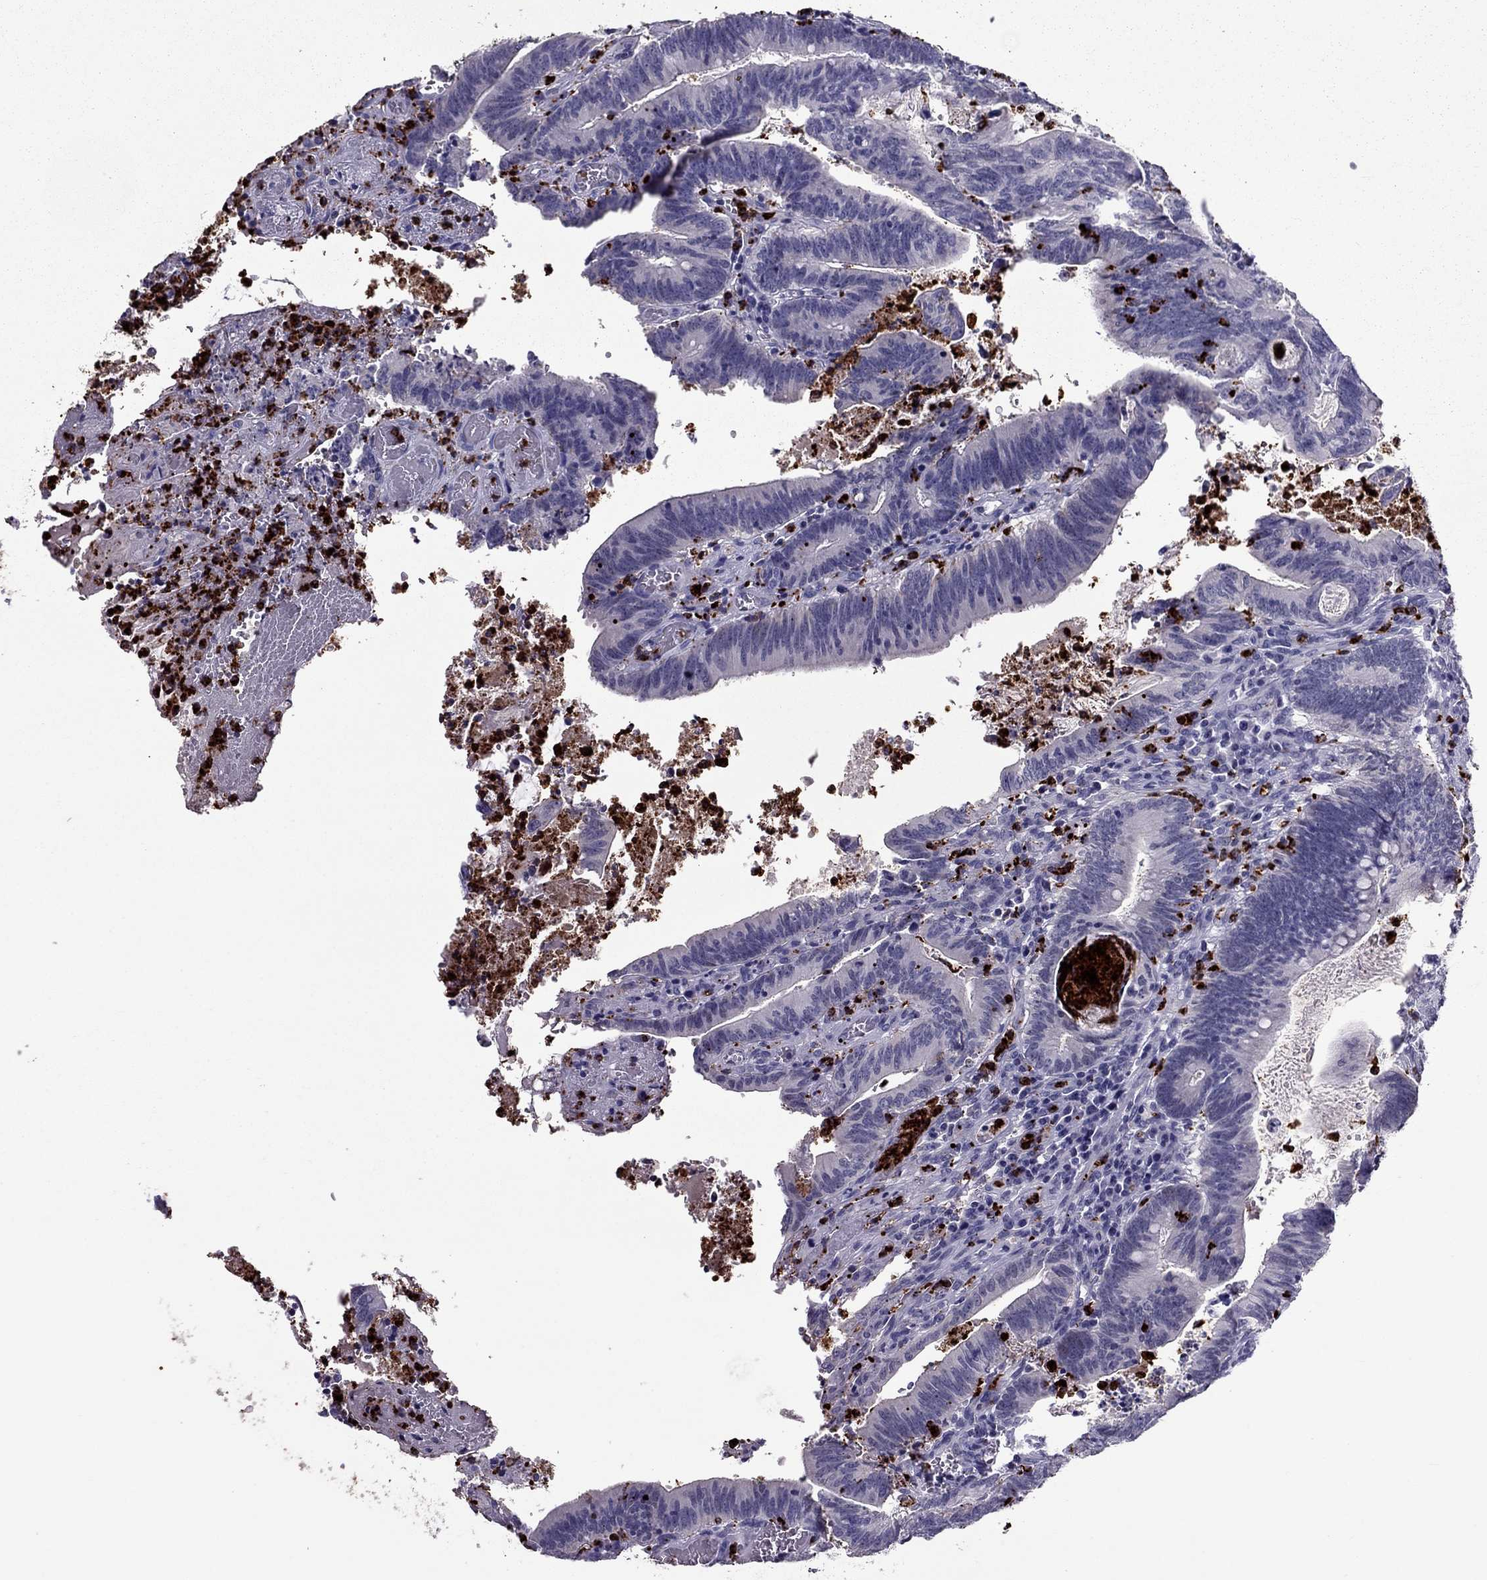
{"staining": {"intensity": "negative", "quantity": "none", "location": "none"}, "tissue": "colorectal cancer", "cell_type": "Tumor cells", "image_type": "cancer", "snomed": [{"axis": "morphology", "description": "Adenocarcinoma, NOS"}, {"axis": "topography", "description": "Colon"}], "caption": "This is an IHC image of human colorectal adenocarcinoma. There is no expression in tumor cells.", "gene": "CCL27", "patient": {"sex": "female", "age": 70}}